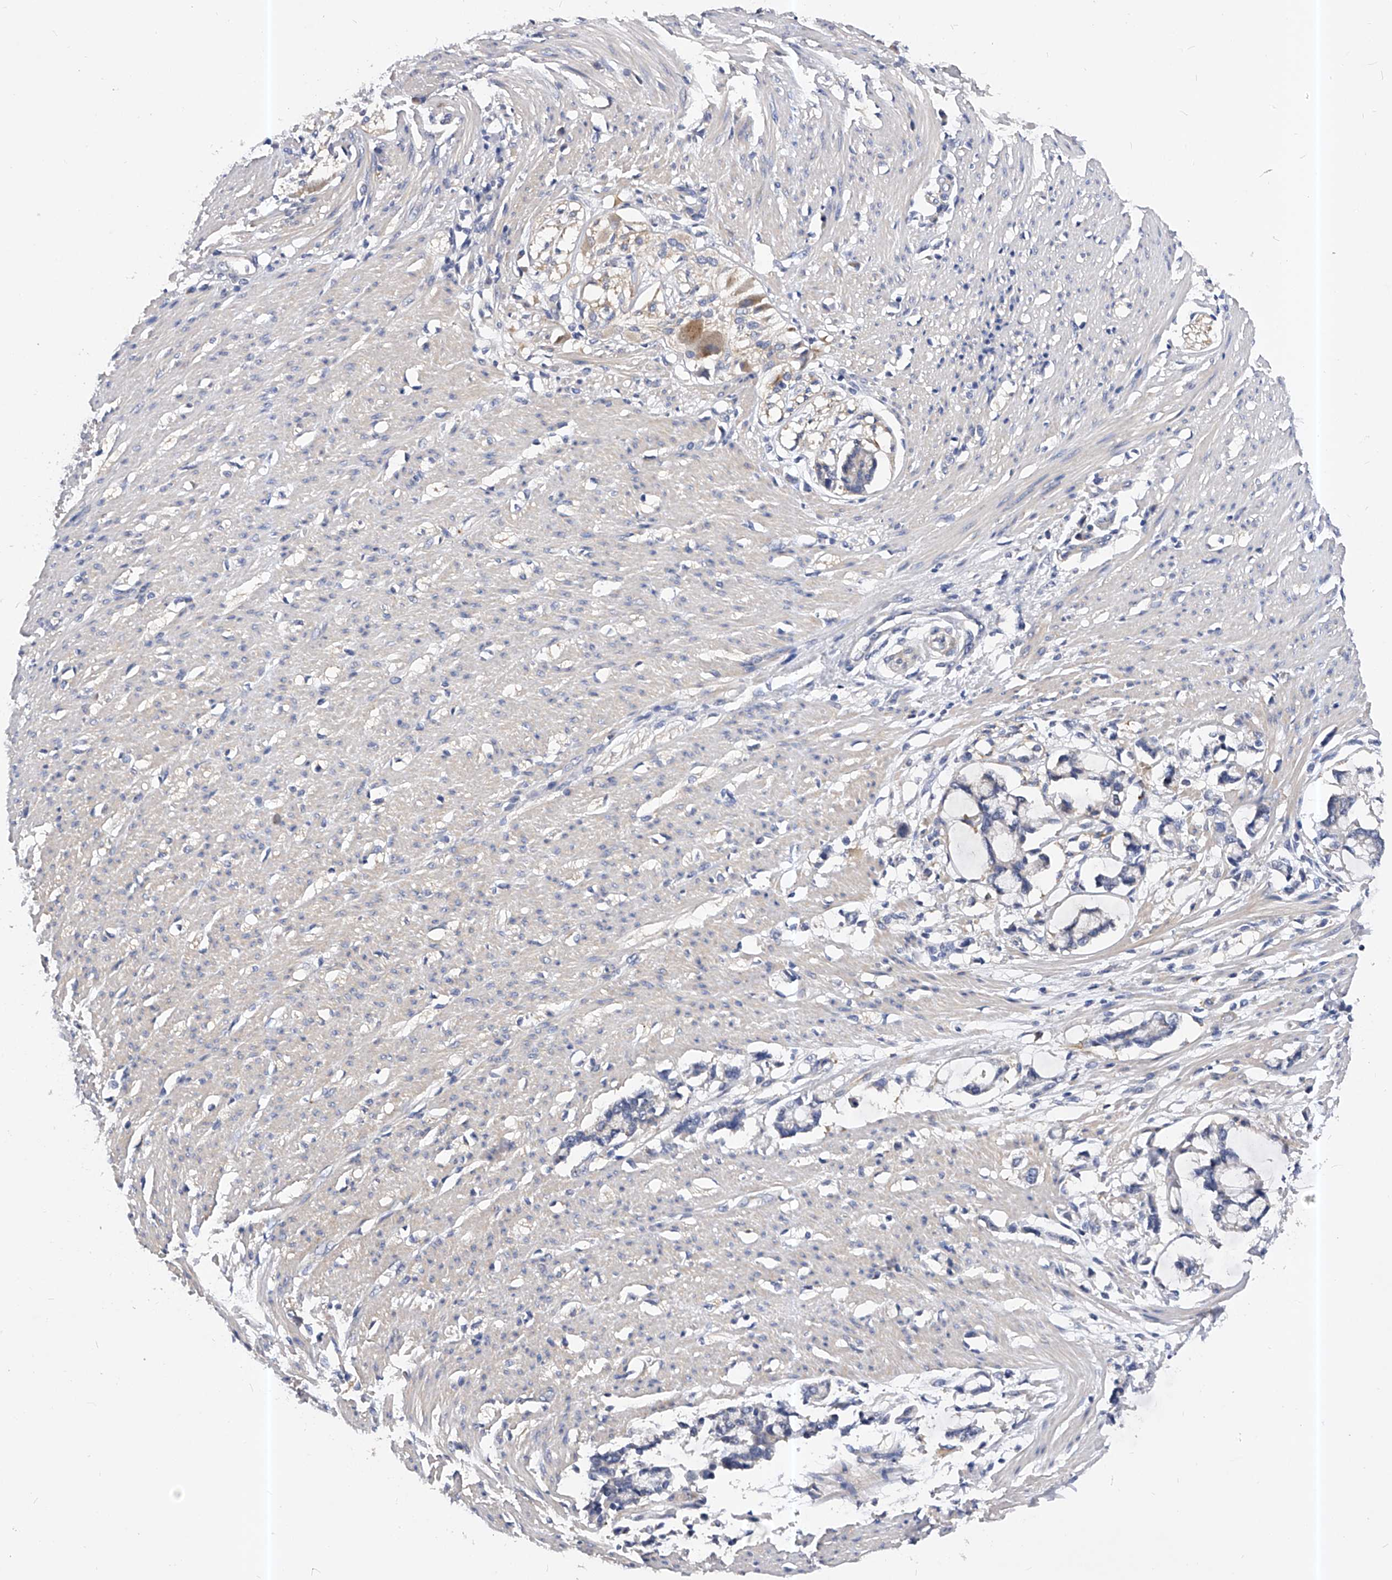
{"staining": {"intensity": "weak", "quantity": "25%-75%", "location": "cytoplasmic/membranous"}, "tissue": "smooth muscle", "cell_type": "Smooth muscle cells", "image_type": "normal", "snomed": [{"axis": "morphology", "description": "Normal tissue, NOS"}, {"axis": "morphology", "description": "Adenocarcinoma, NOS"}, {"axis": "topography", "description": "Colon"}, {"axis": "topography", "description": "Peripheral nerve tissue"}], "caption": "Smooth muscle cells demonstrate weak cytoplasmic/membranous staining in approximately 25%-75% of cells in unremarkable smooth muscle.", "gene": "PPP5C", "patient": {"sex": "male", "age": 14}}